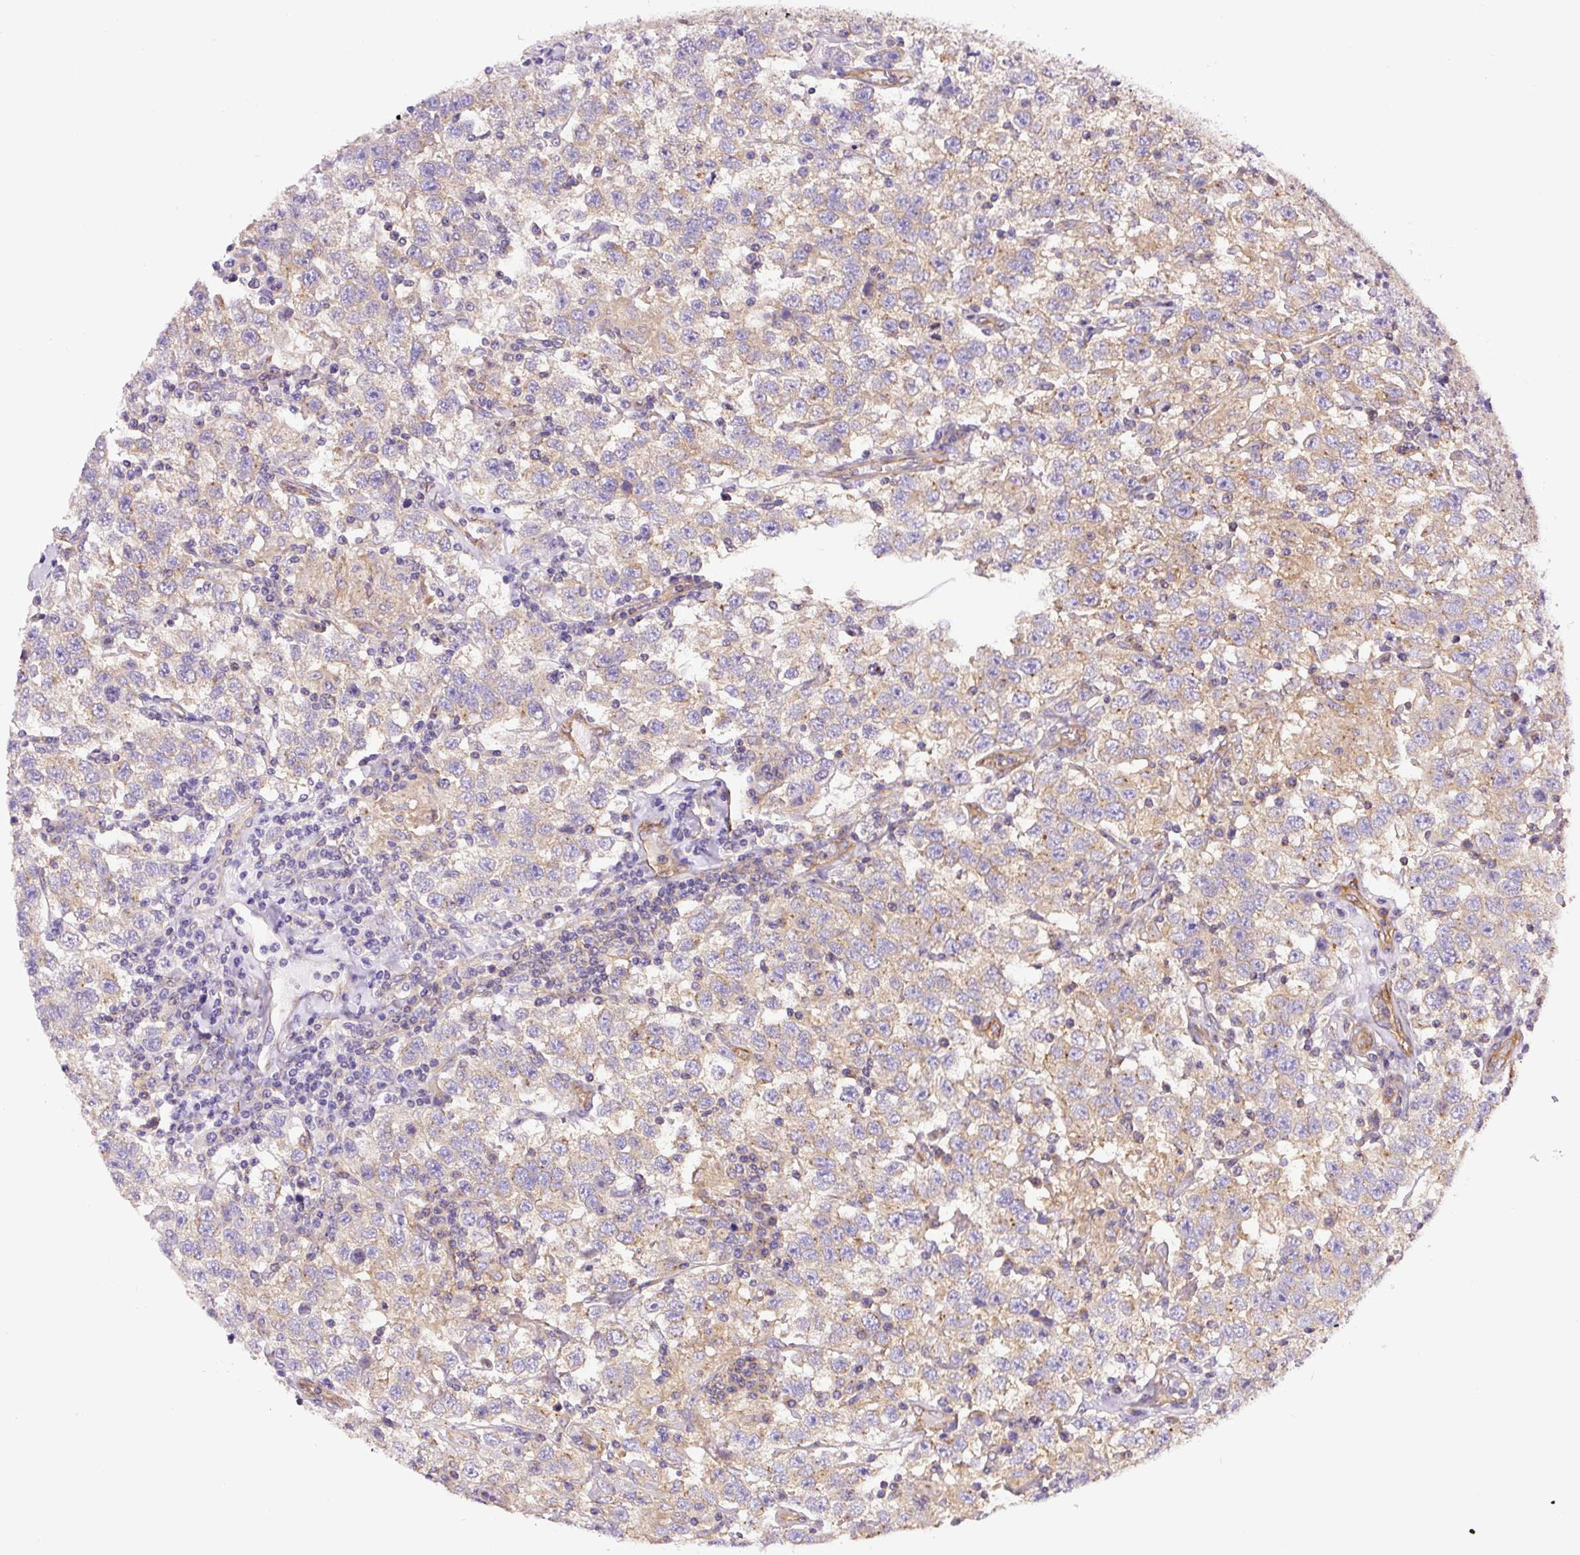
{"staining": {"intensity": "weak", "quantity": "25%-75%", "location": "cytoplasmic/membranous"}, "tissue": "testis cancer", "cell_type": "Tumor cells", "image_type": "cancer", "snomed": [{"axis": "morphology", "description": "Seminoma, NOS"}, {"axis": "topography", "description": "Testis"}], "caption": "Protein expression analysis of human testis seminoma reveals weak cytoplasmic/membranous staining in approximately 25%-75% of tumor cells.", "gene": "DCTN1", "patient": {"sex": "male", "age": 41}}